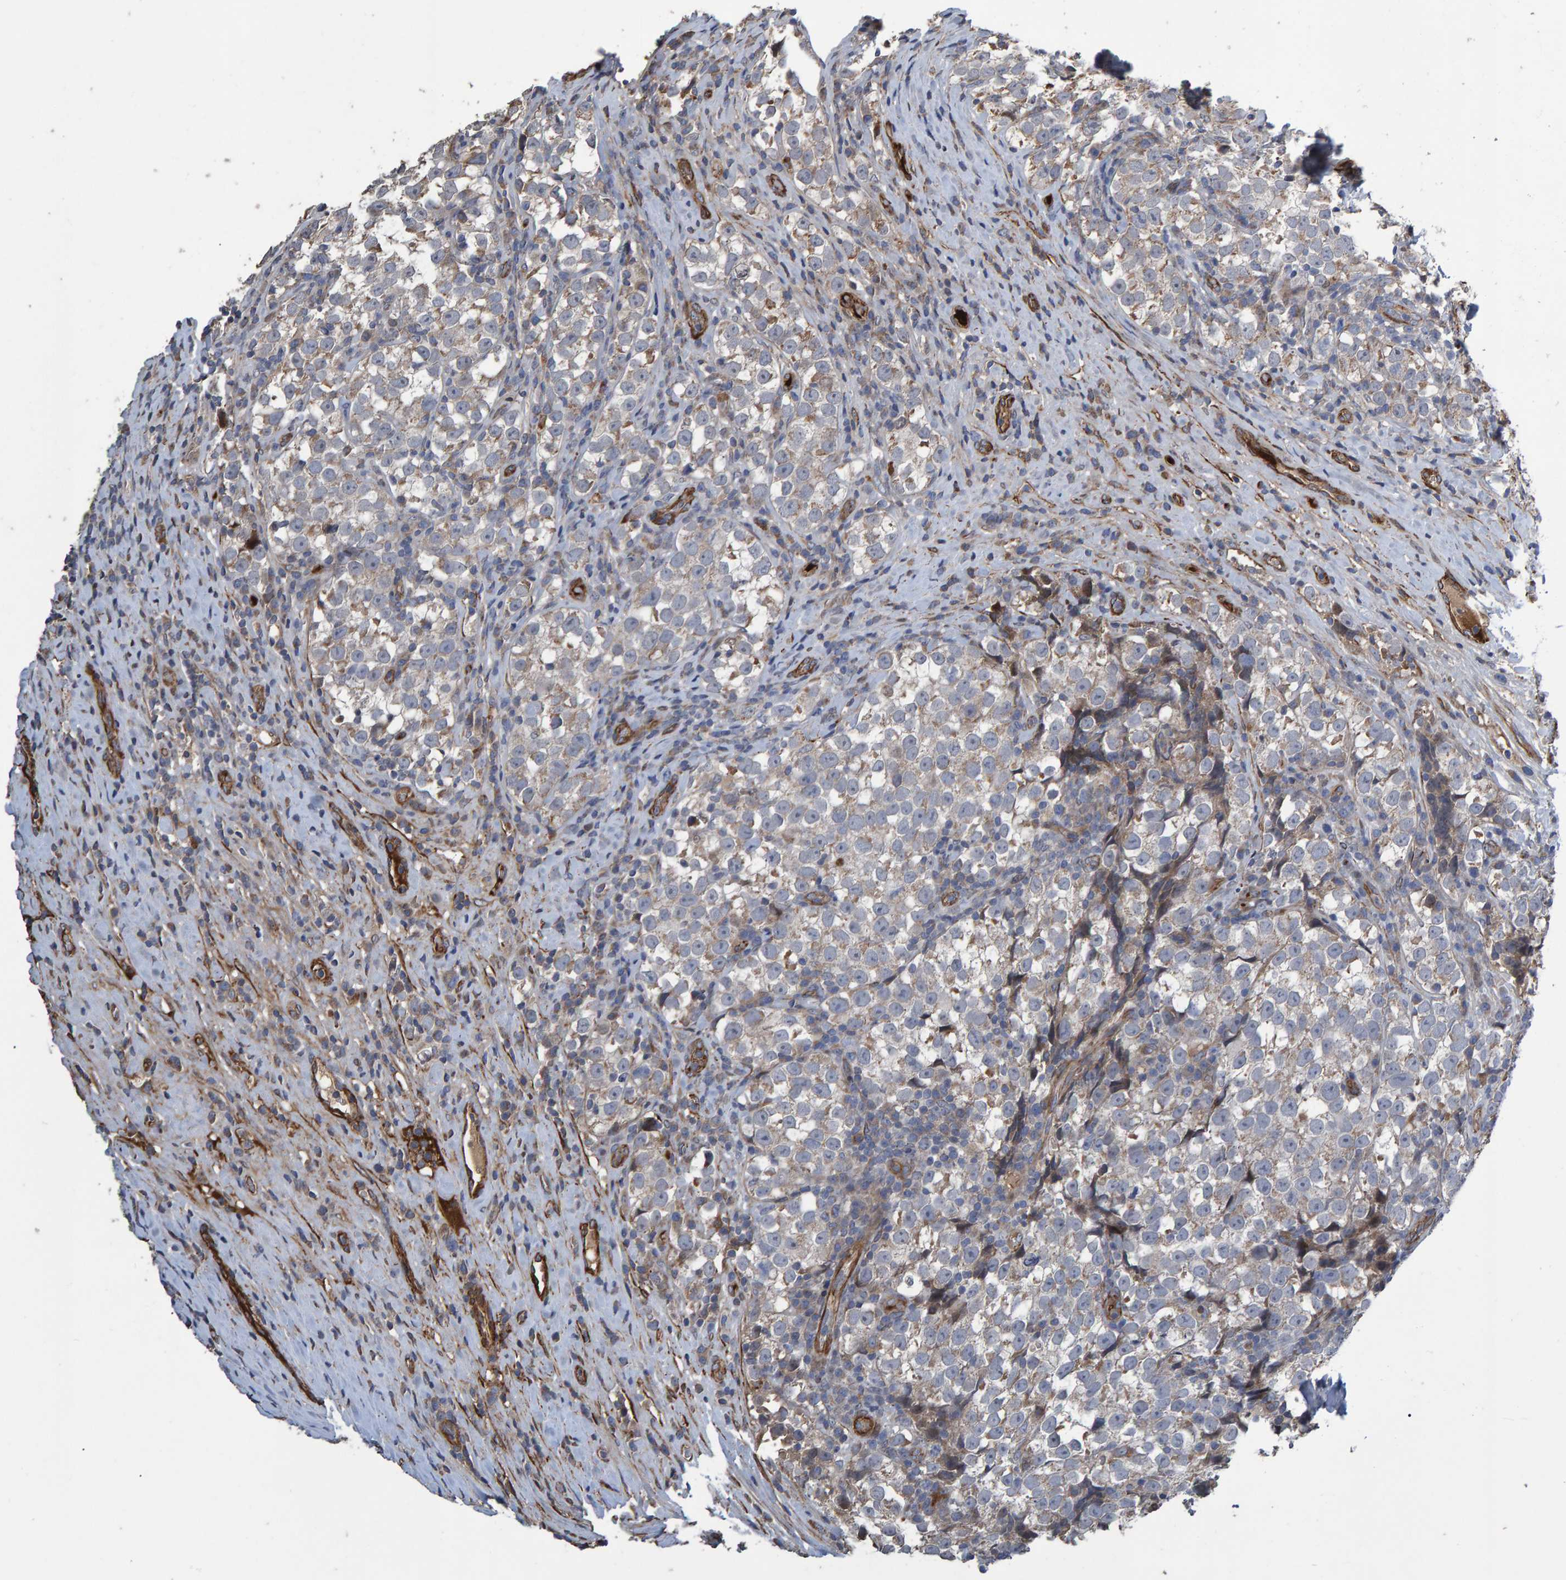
{"staining": {"intensity": "weak", "quantity": ">75%", "location": "cytoplasmic/membranous"}, "tissue": "testis cancer", "cell_type": "Tumor cells", "image_type": "cancer", "snomed": [{"axis": "morphology", "description": "Normal tissue, NOS"}, {"axis": "morphology", "description": "Seminoma, NOS"}, {"axis": "topography", "description": "Testis"}], "caption": "Protein expression analysis of testis cancer (seminoma) displays weak cytoplasmic/membranous positivity in approximately >75% of tumor cells. (Stains: DAB (3,3'-diaminobenzidine) in brown, nuclei in blue, Microscopy: brightfield microscopy at high magnification).", "gene": "SLIT2", "patient": {"sex": "male", "age": 43}}